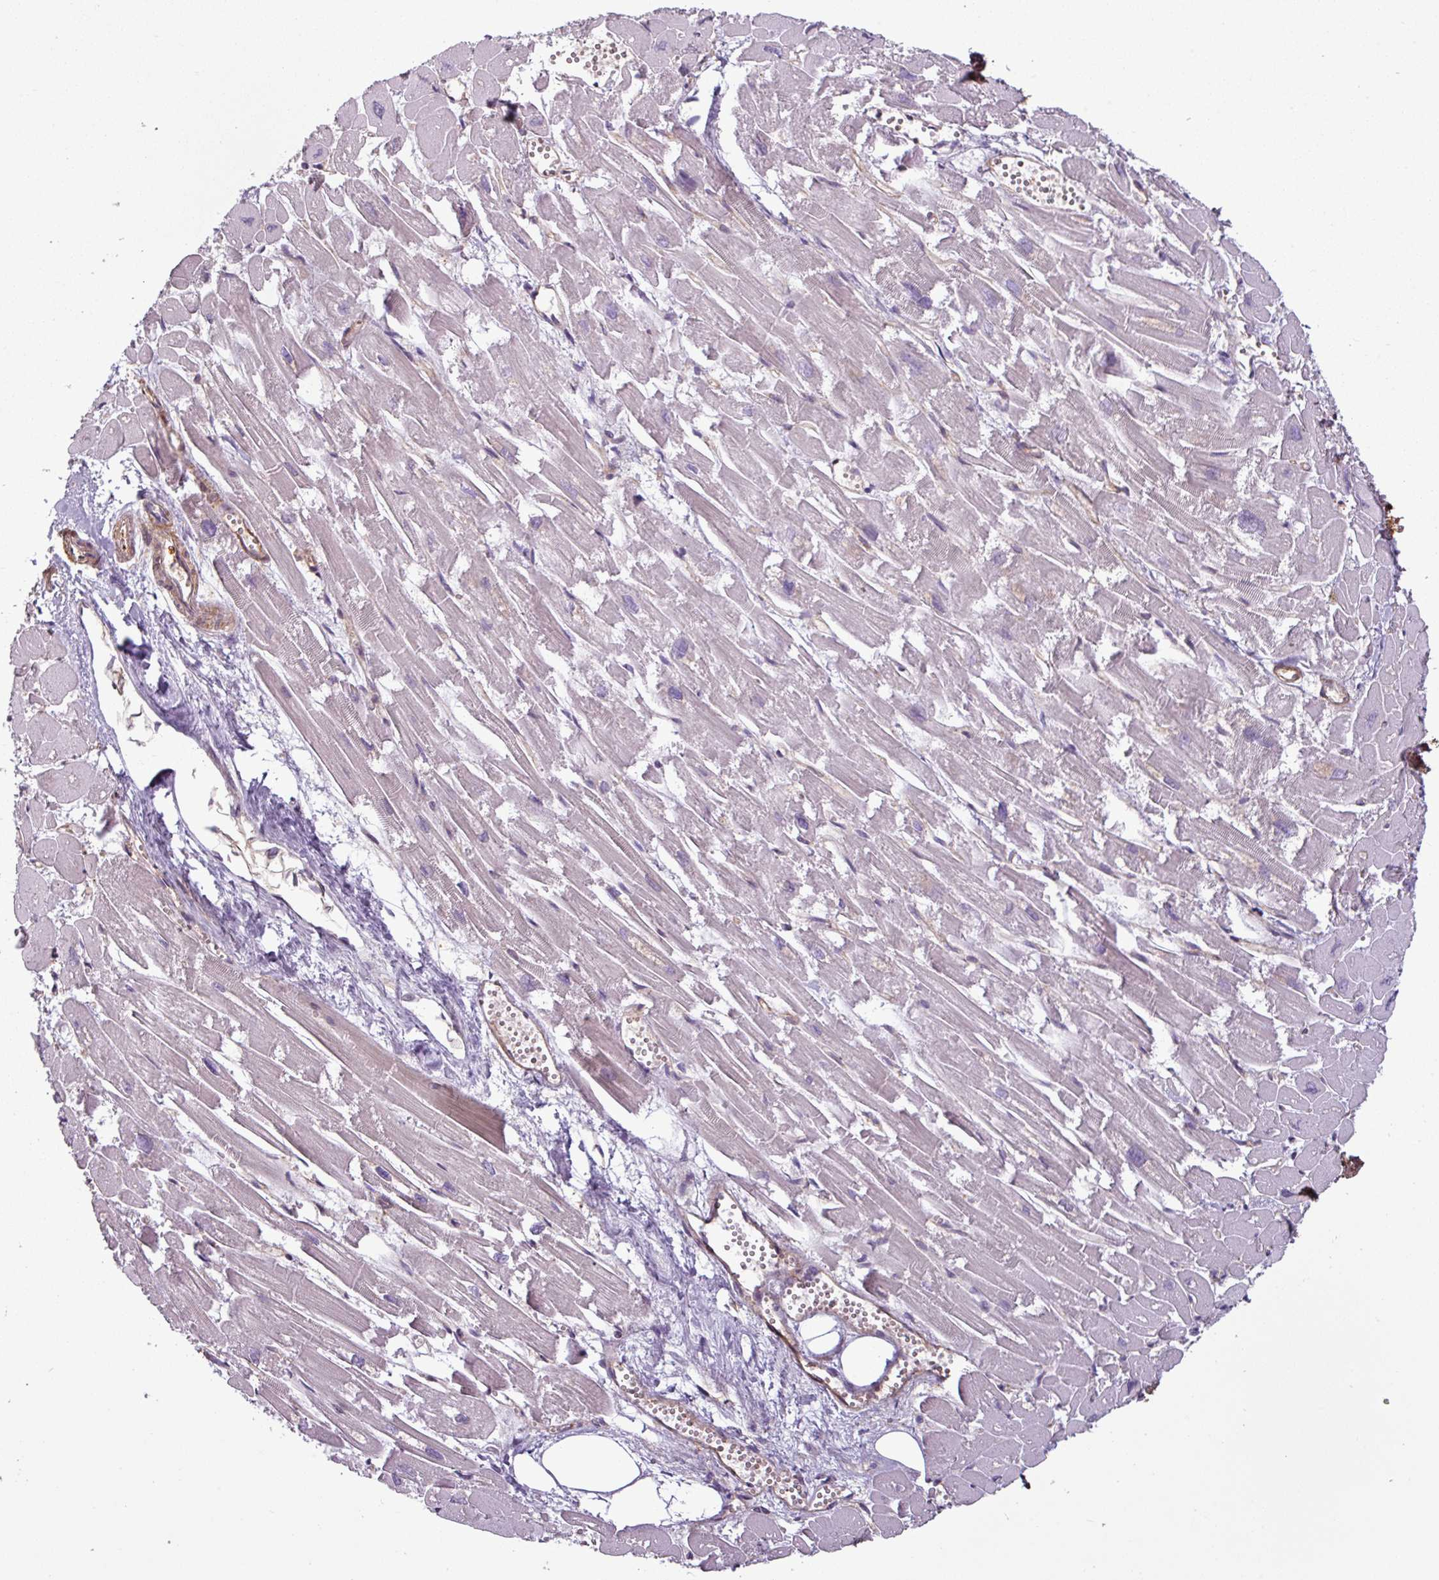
{"staining": {"intensity": "negative", "quantity": "none", "location": "none"}, "tissue": "heart muscle", "cell_type": "Cardiomyocytes", "image_type": "normal", "snomed": [{"axis": "morphology", "description": "Normal tissue, NOS"}, {"axis": "topography", "description": "Heart"}], "caption": "Protein analysis of unremarkable heart muscle exhibits no significant positivity in cardiomyocytes.", "gene": "SH3BGRL", "patient": {"sex": "male", "age": 54}}